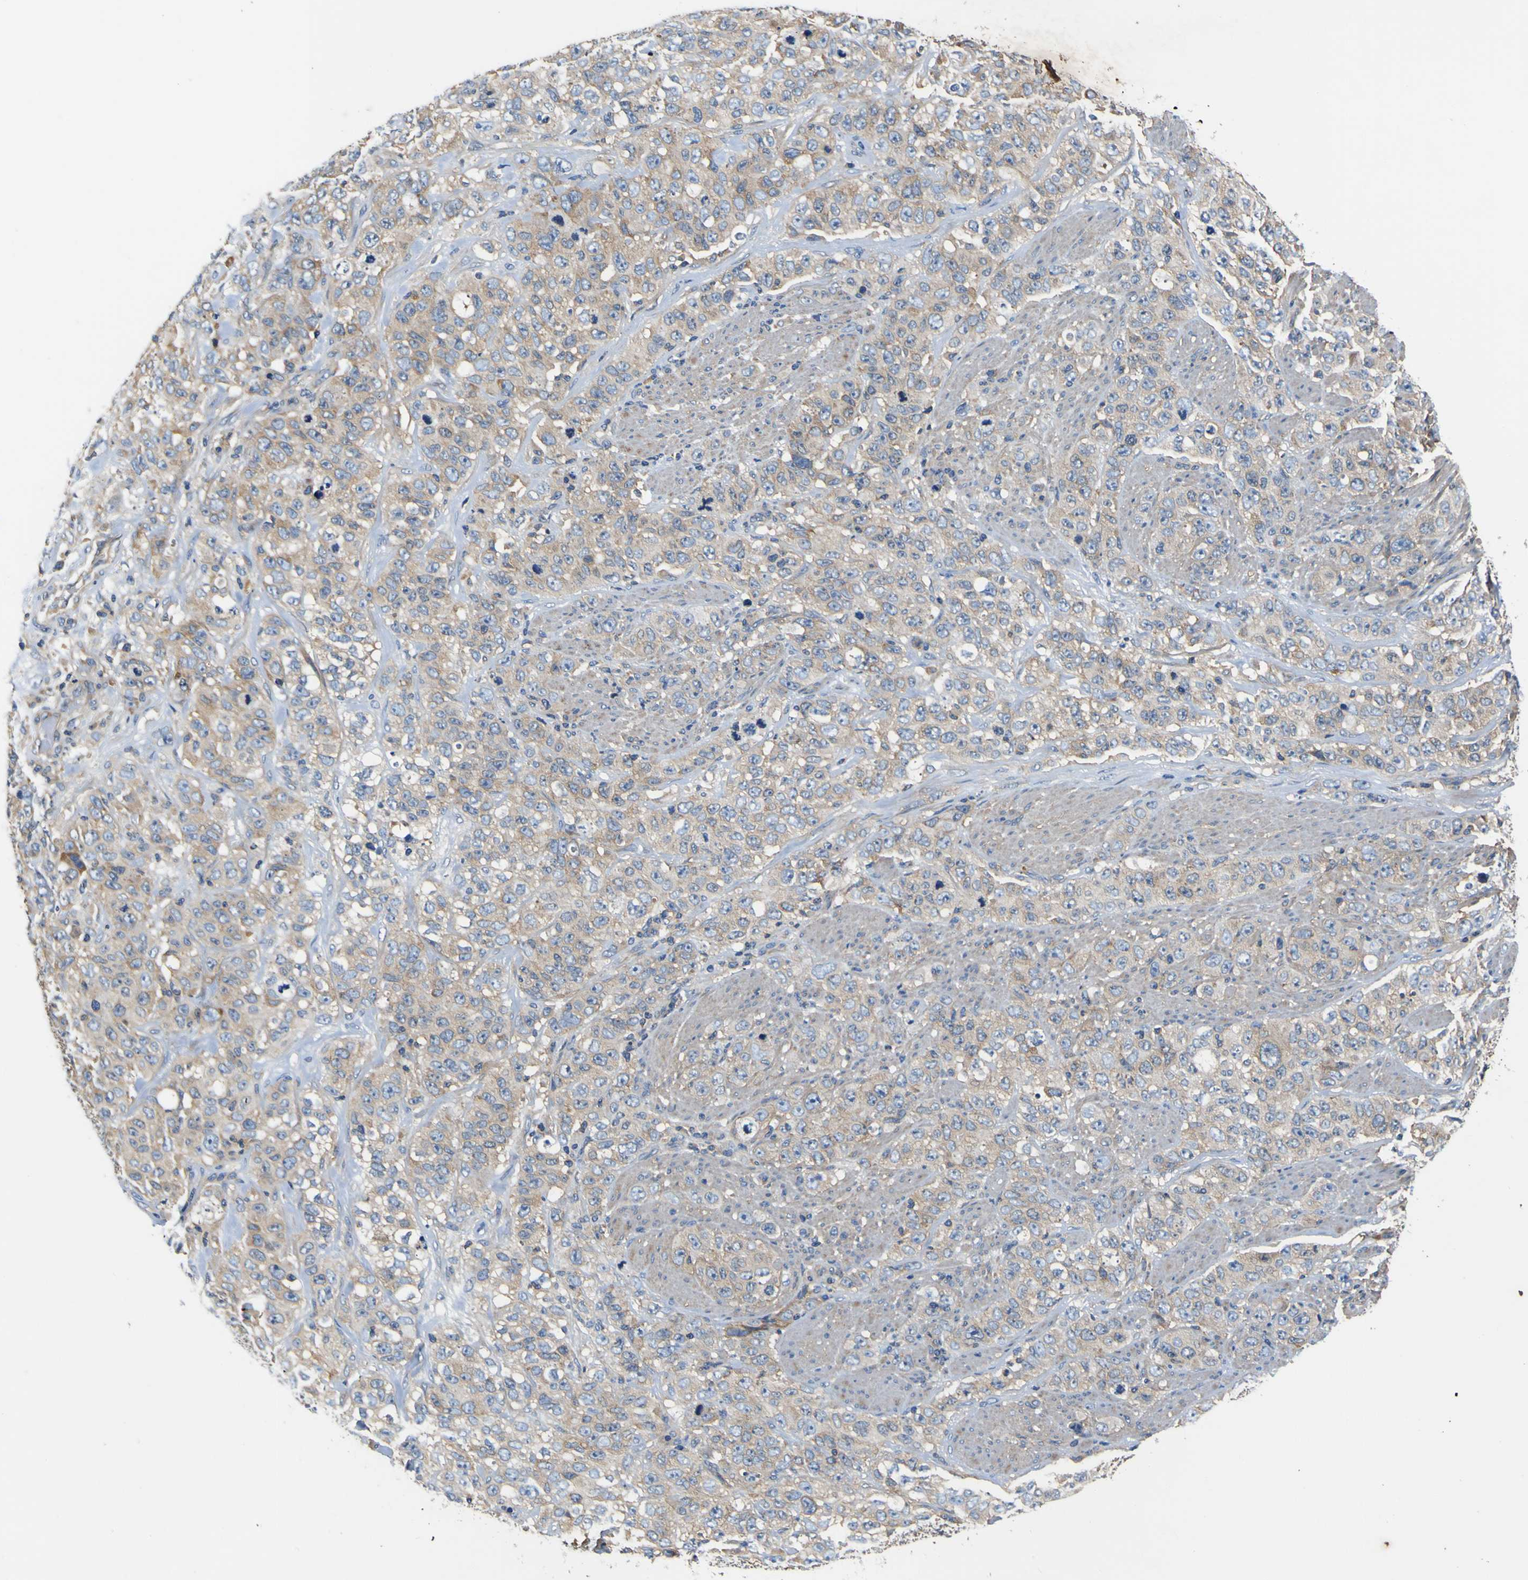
{"staining": {"intensity": "weak", "quantity": ">75%", "location": "cytoplasmic/membranous"}, "tissue": "stomach cancer", "cell_type": "Tumor cells", "image_type": "cancer", "snomed": [{"axis": "morphology", "description": "Adenocarcinoma, NOS"}, {"axis": "topography", "description": "Stomach"}], "caption": "Stomach adenocarcinoma stained with a brown dye displays weak cytoplasmic/membranous positive positivity in about >75% of tumor cells.", "gene": "CNR2", "patient": {"sex": "male", "age": 48}}